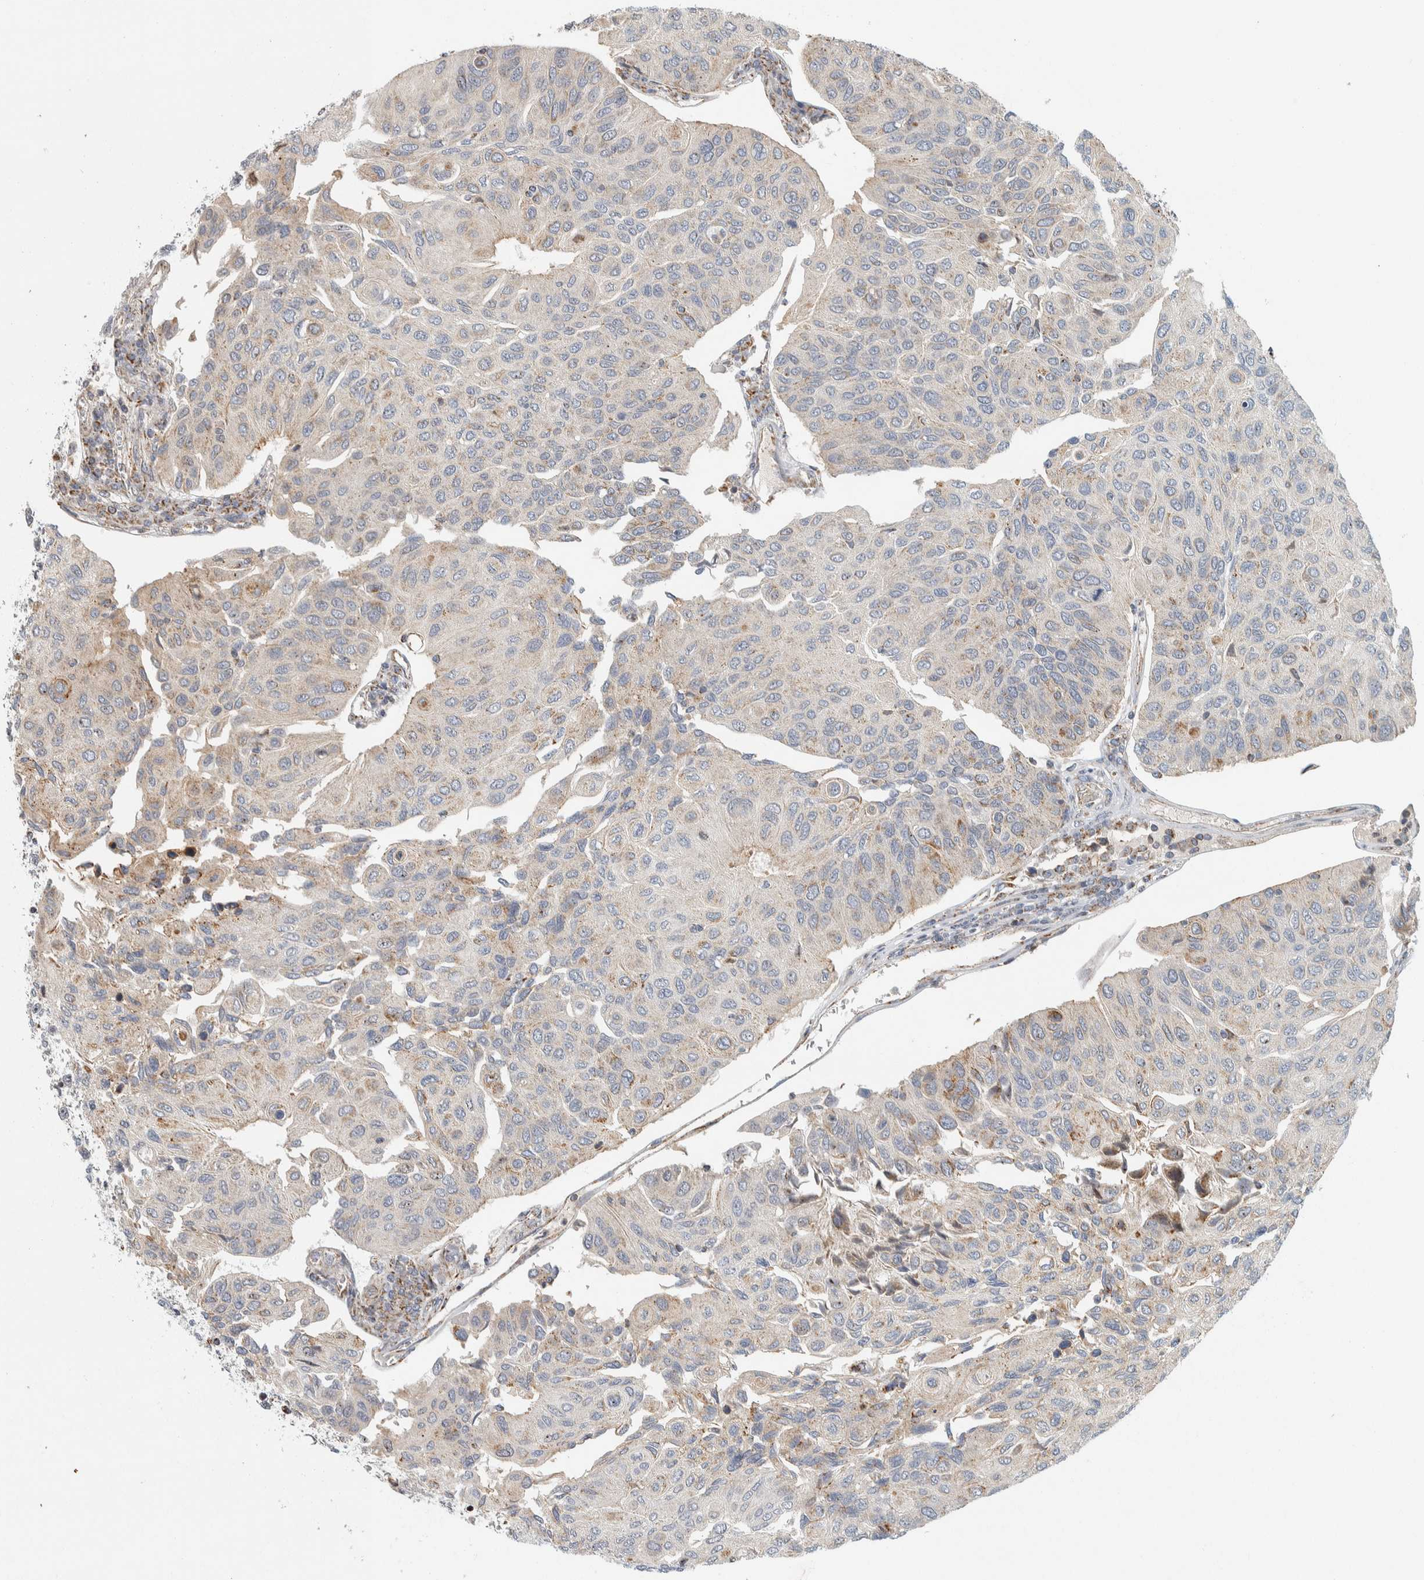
{"staining": {"intensity": "weak", "quantity": "<25%", "location": "cytoplasmic/membranous"}, "tissue": "urothelial cancer", "cell_type": "Tumor cells", "image_type": "cancer", "snomed": [{"axis": "morphology", "description": "Urothelial carcinoma, High grade"}, {"axis": "topography", "description": "Urinary bladder"}], "caption": "IHC of human high-grade urothelial carcinoma exhibits no staining in tumor cells.", "gene": "AFP", "patient": {"sex": "male", "age": 66}}